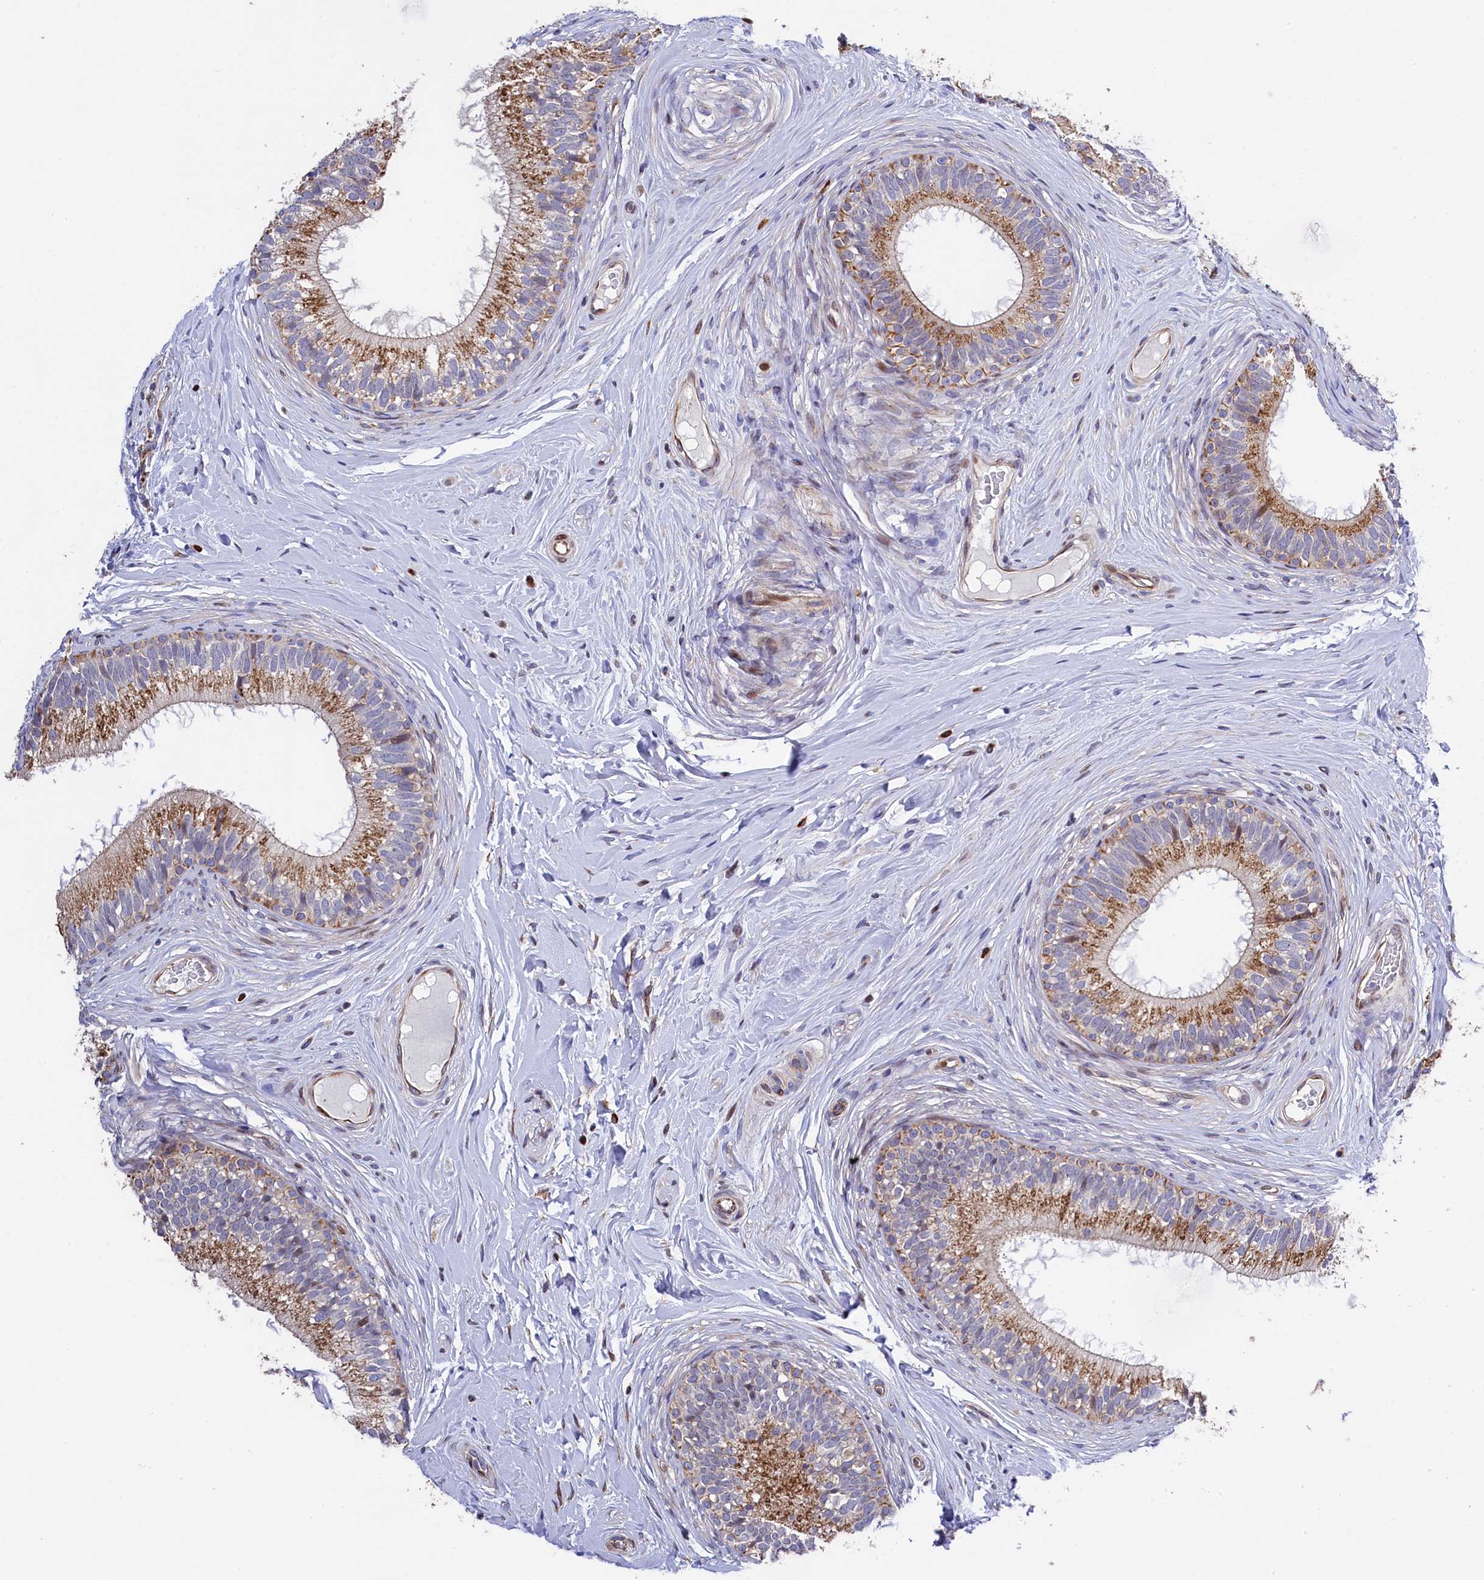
{"staining": {"intensity": "moderate", "quantity": "25%-75%", "location": "cytoplasmic/membranous"}, "tissue": "epididymis", "cell_type": "Glandular cells", "image_type": "normal", "snomed": [{"axis": "morphology", "description": "Normal tissue, NOS"}, {"axis": "topography", "description": "Epididymis"}], "caption": "Benign epididymis displays moderate cytoplasmic/membranous positivity in about 25%-75% of glandular cells The protein of interest is stained brown, and the nuclei are stained in blue (DAB (3,3'-diaminobenzidine) IHC with brightfield microscopy, high magnification)..", "gene": "TGDS", "patient": {"sex": "male", "age": 33}}